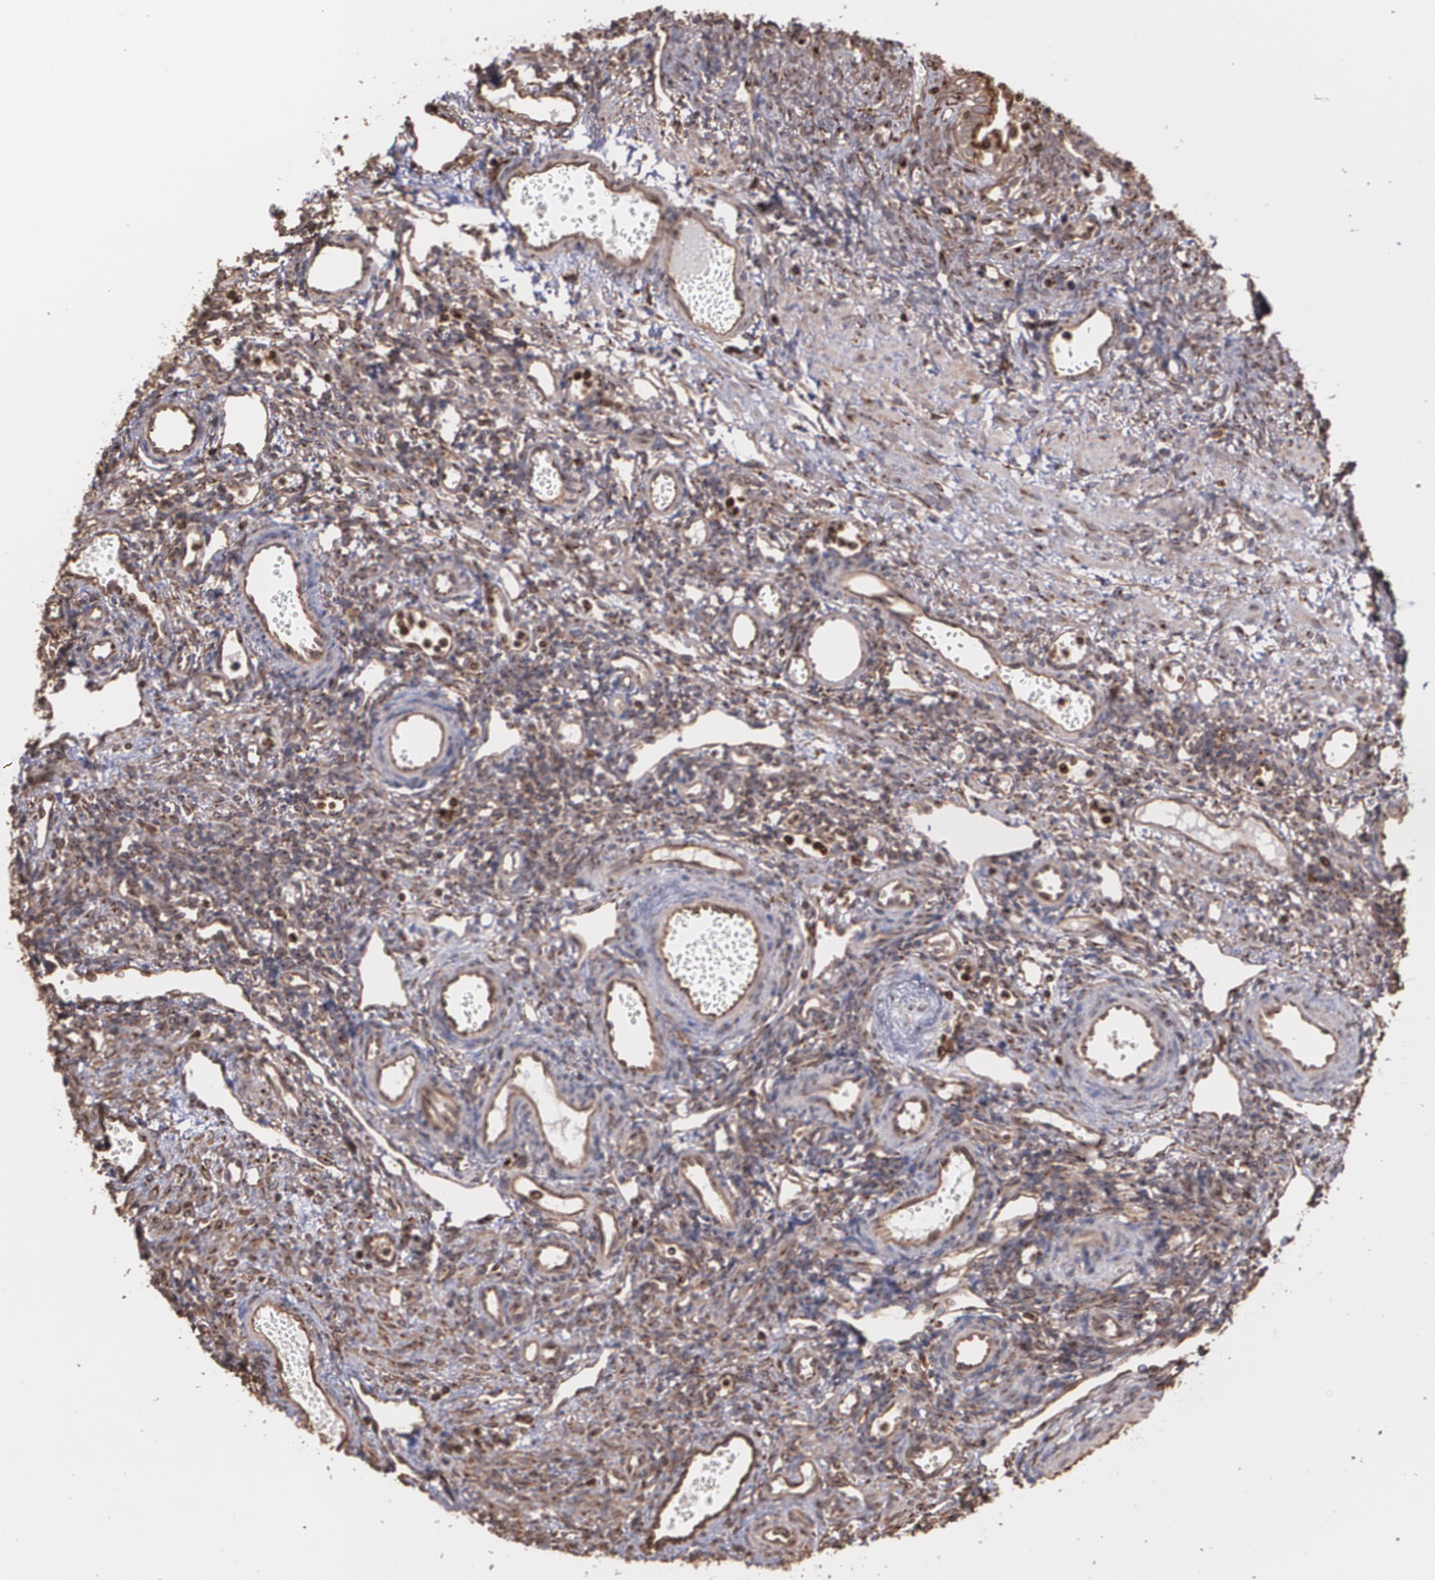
{"staining": {"intensity": "strong", "quantity": ">75%", "location": "cytoplasmic/membranous"}, "tissue": "ovary", "cell_type": "Follicle cells", "image_type": "normal", "snomed": [{"axis": "morphology", "description": "Normal tissue, NOS"}, {"axis": "topography", "description": "Ovary"}], "caption": "Immunohistochemical staining of normal ovary exhibits high levels of strong cytoplasmic/membranous expression in about >75% of follicle cells.", "gene": "TRIP11", "patient": {"sex": "female", "age": 33}}